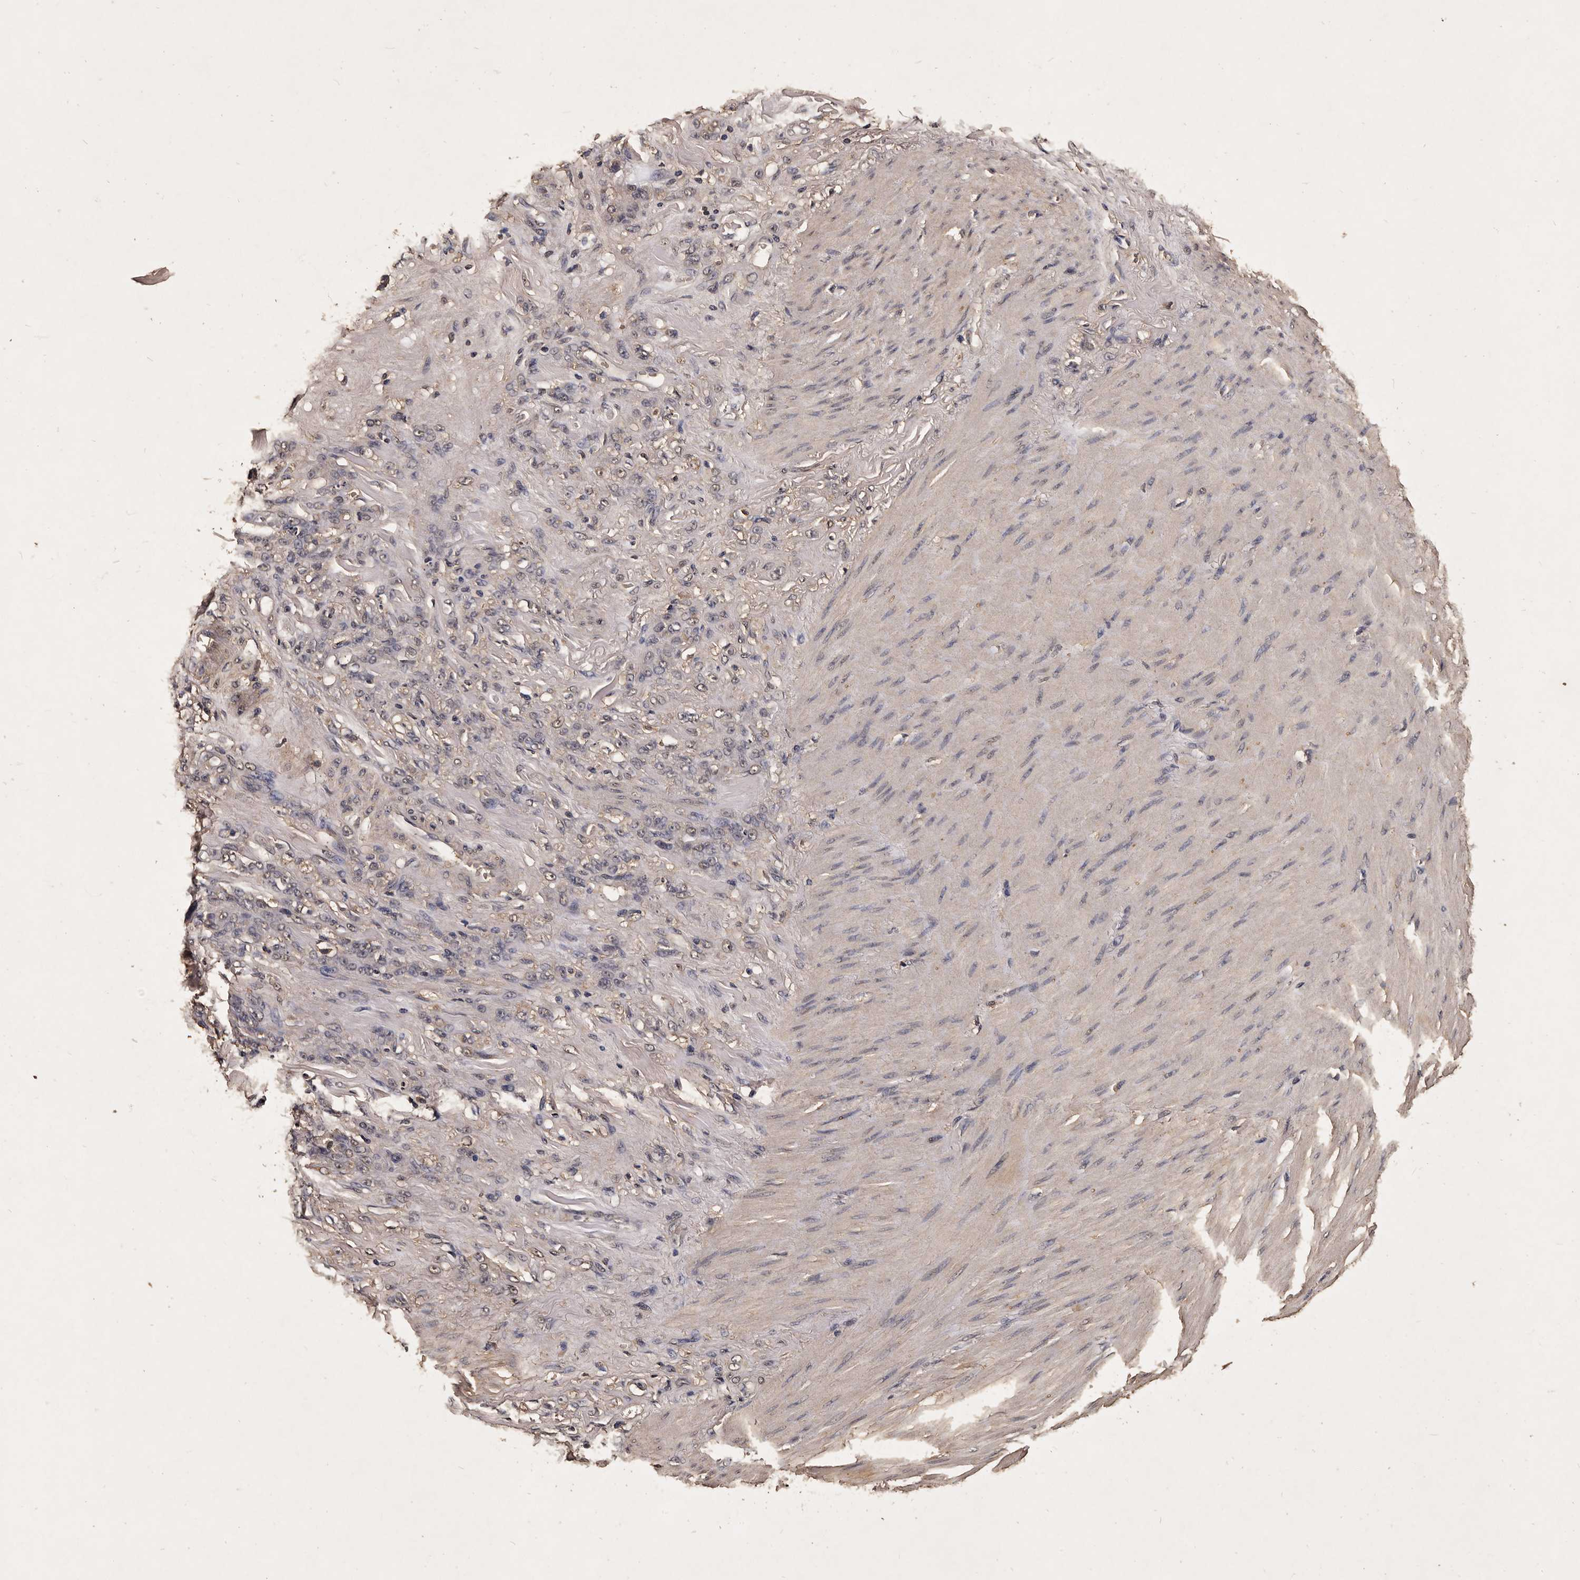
{"staining": {"intensity": "negative", "quantity": "none", "location": "none"}, "tissue": "stomach cancer", "cell_type": "Tumor cells", "image_type": "cancer", "snomed": [{"axis": "morphology", "description": "Normal tissue, NOS"}, {"axis": "morphology", "description": "Adenocarcinoma, NOS"}, {"axis": "topography", "description": "Stomach"}], "caption": "High magnification brightfield microscopy of adenocarcinoma (stomach) stained with DAB (brown) and counterstained with hematoxylin (blue): tumor cells show no significant staining.", "gene": "PARS2", "patient": {"sex": "male", "age": 82}}